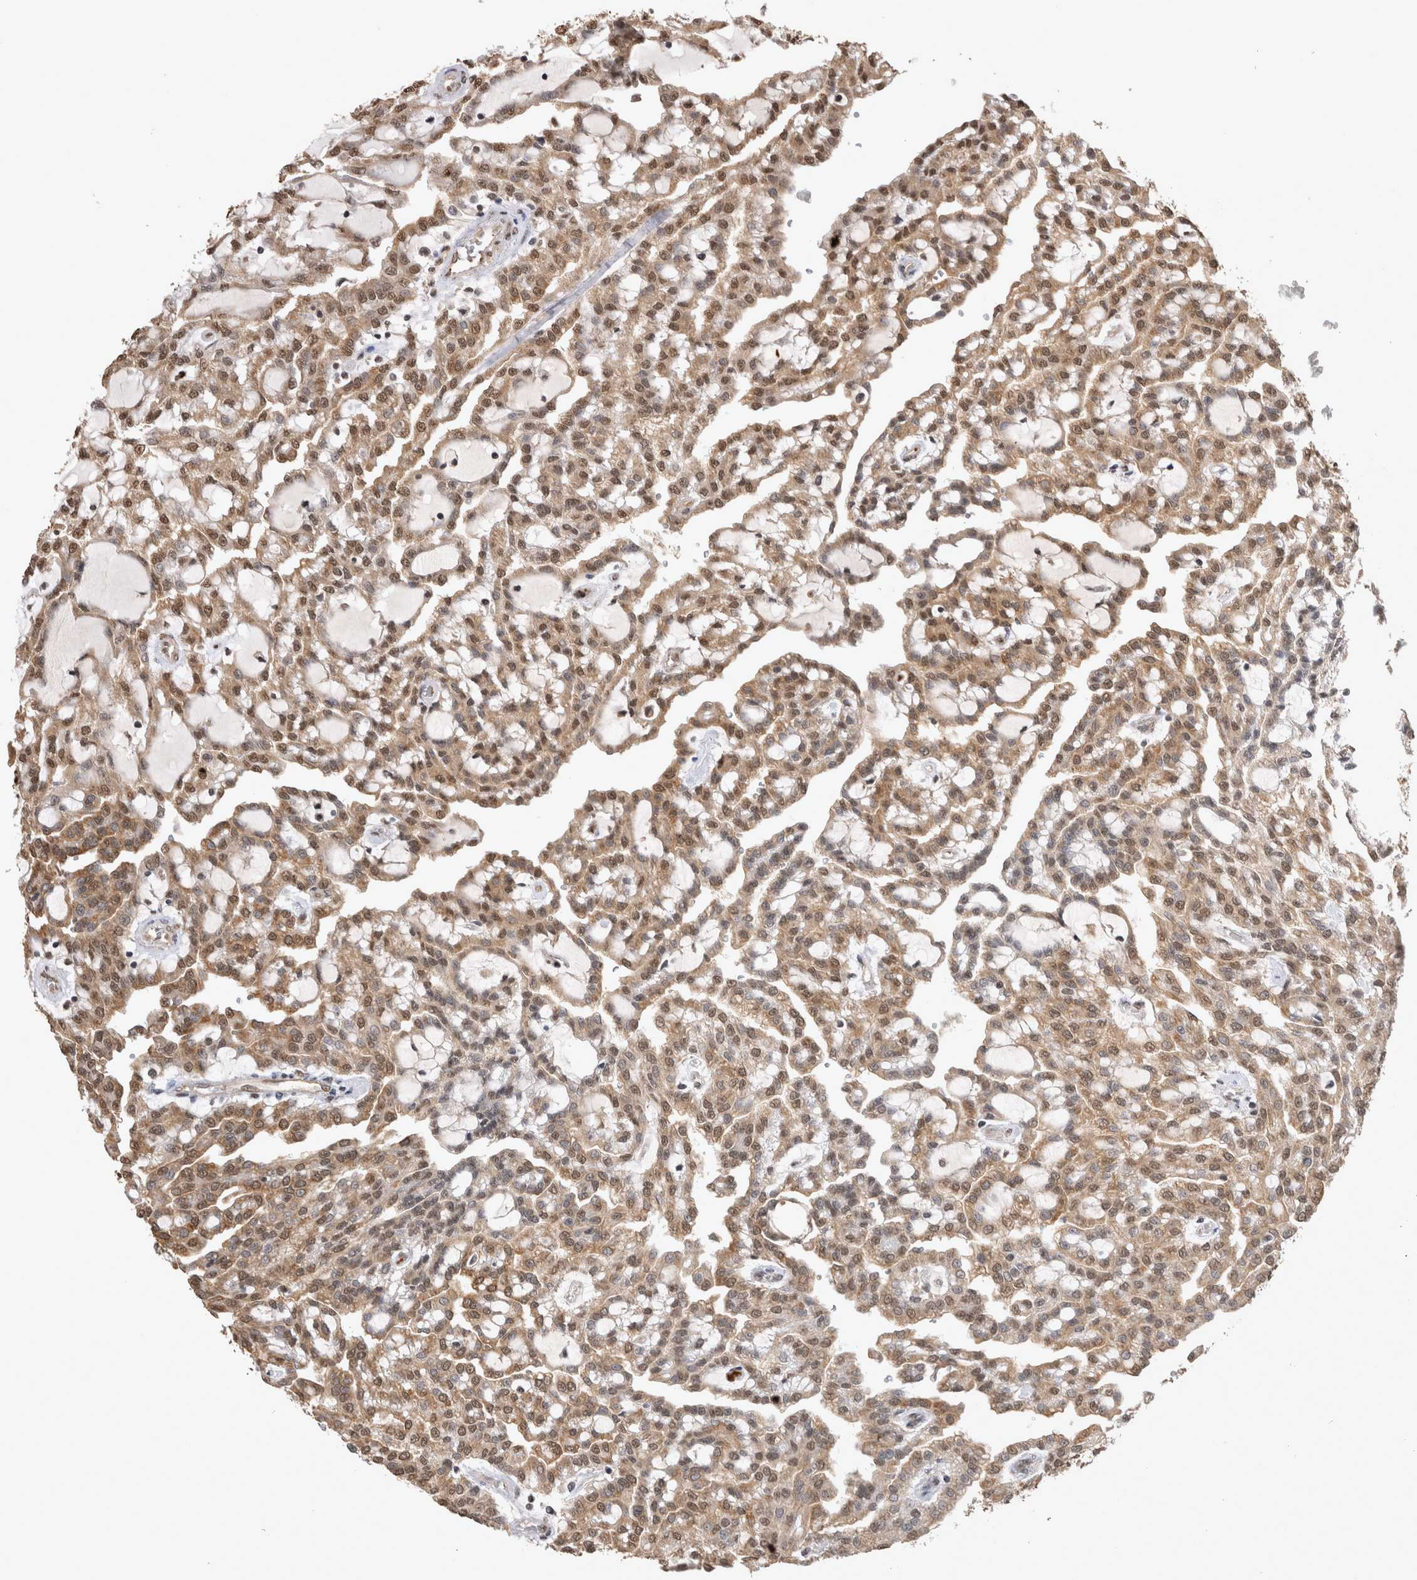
{"staining": {"intensity": "moderate", "quantity": ">75%", "location": "cytoplasmic/membranous,nuclear"}, "tissue": "renal cancer", "cell_type": "Tumor cells", "image_type": "cancer", "snomed": [{"axis": "morphology", "description": "Adenocarcinoma, NOS"}, {"axis": "topography", "description": "Kidney"}], "caption": "Immunohistochemistry (IHC) micrograph of neoplastic tissue: renal cancer stained using immunohistochemistry (IHC) exhibits medium levels of moderate protein expression localized specifically in the cytoplasmic/membranous and nuclear of tumor cells, appearing as a cytoplasmic/membranous and nuclear brown color.", "gene": "PAK4", "patient": {"sex": "male", "age": 63}}